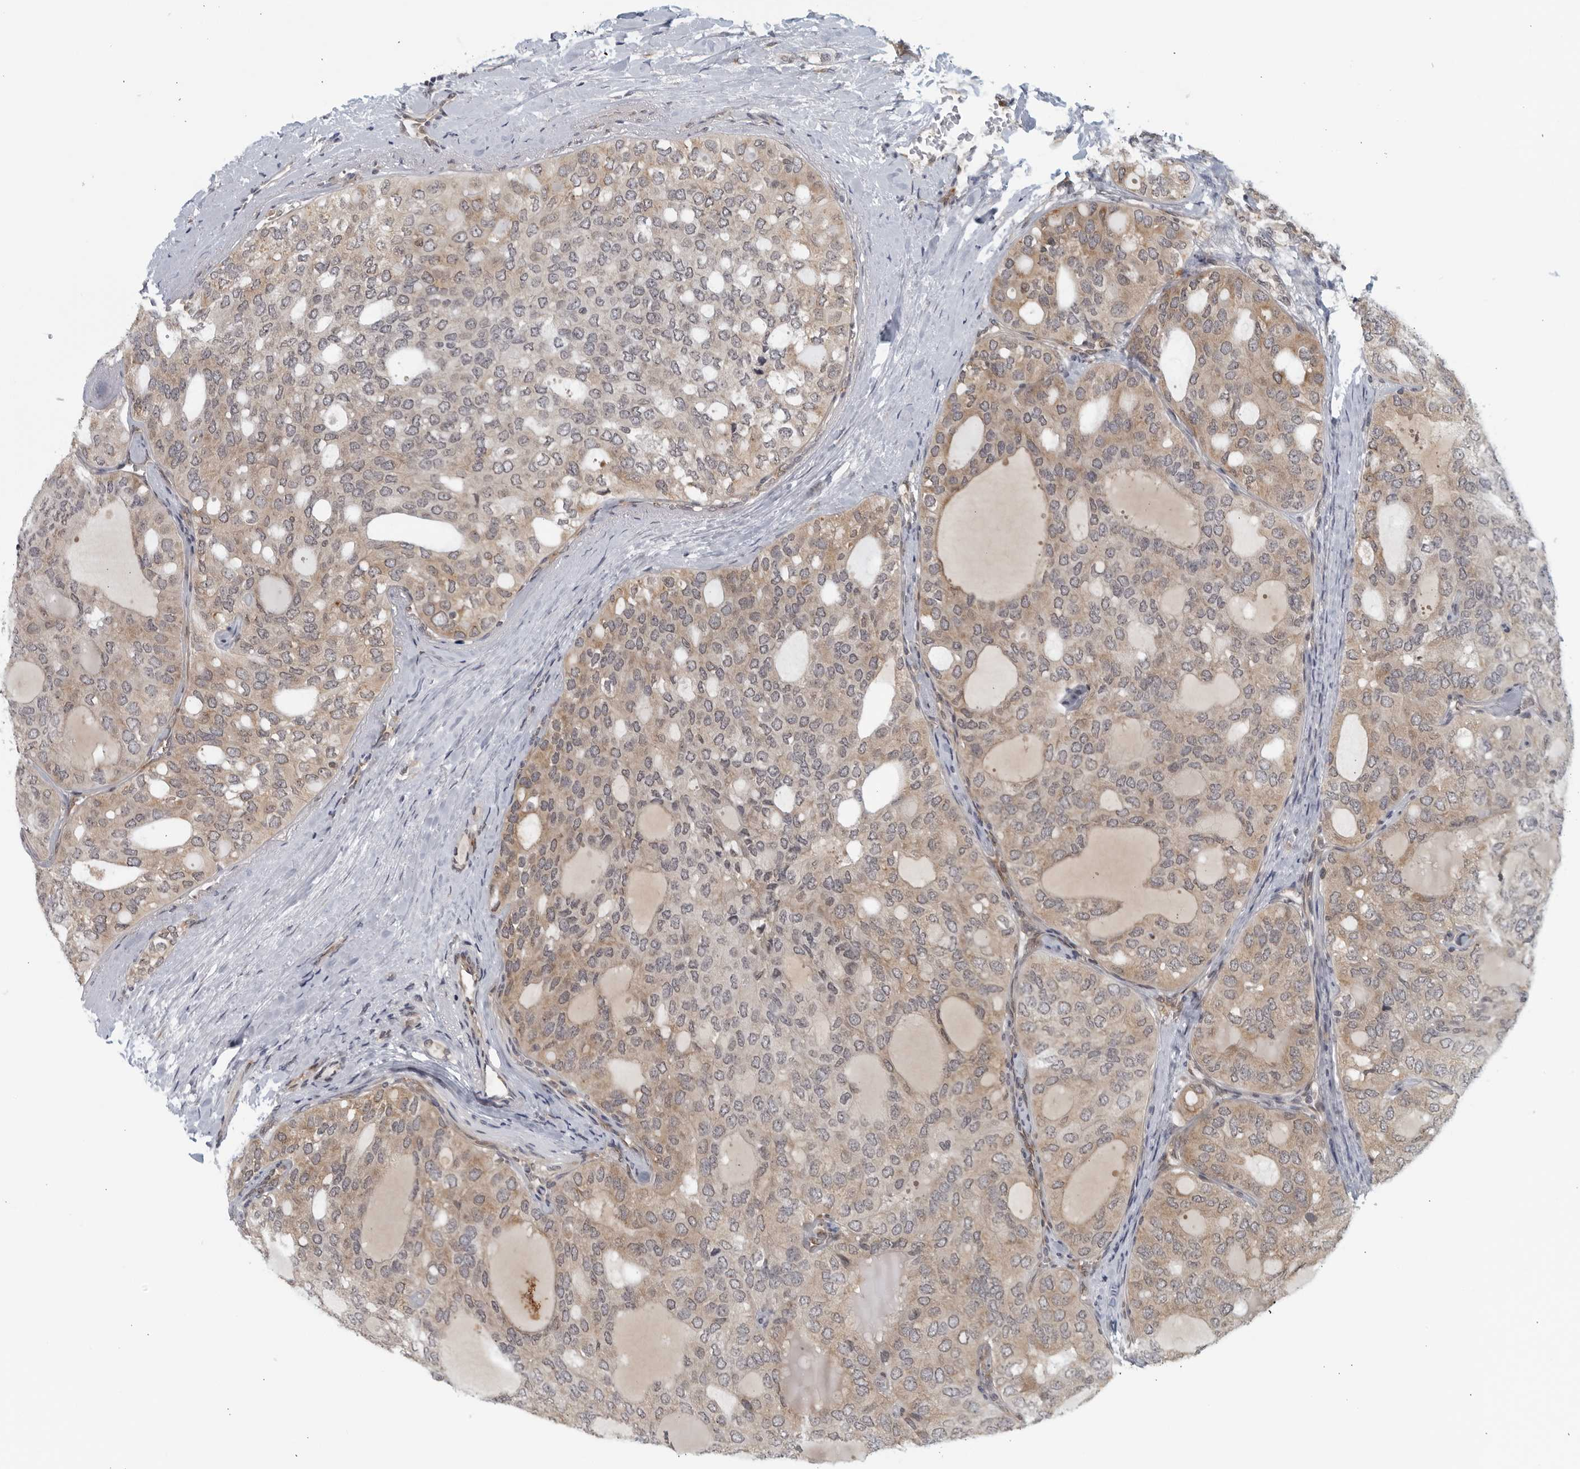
{"staining": {"intensity": "weak", "quantity": "25%-75%", "location": "cytoplasmic/membranous"}, "tissue": "thyroid cancer", "cell_type": "Tumor cells", "image_type": "cancer", "snomed": [{"axis": "morphology", "description": "Follicular adenoma carcinoma, NOS"}, {"axis": "topography", "description": "Thyroid gland"}], "caption": "Tumor cells reveal low levels of weak cytoplasmic/membranous expression in about 25%-75% of cells in human thyroid follicular adenoma carcinoma.", "gene": "RC3H1", "patient": {"sex": "male", "age": 75}}